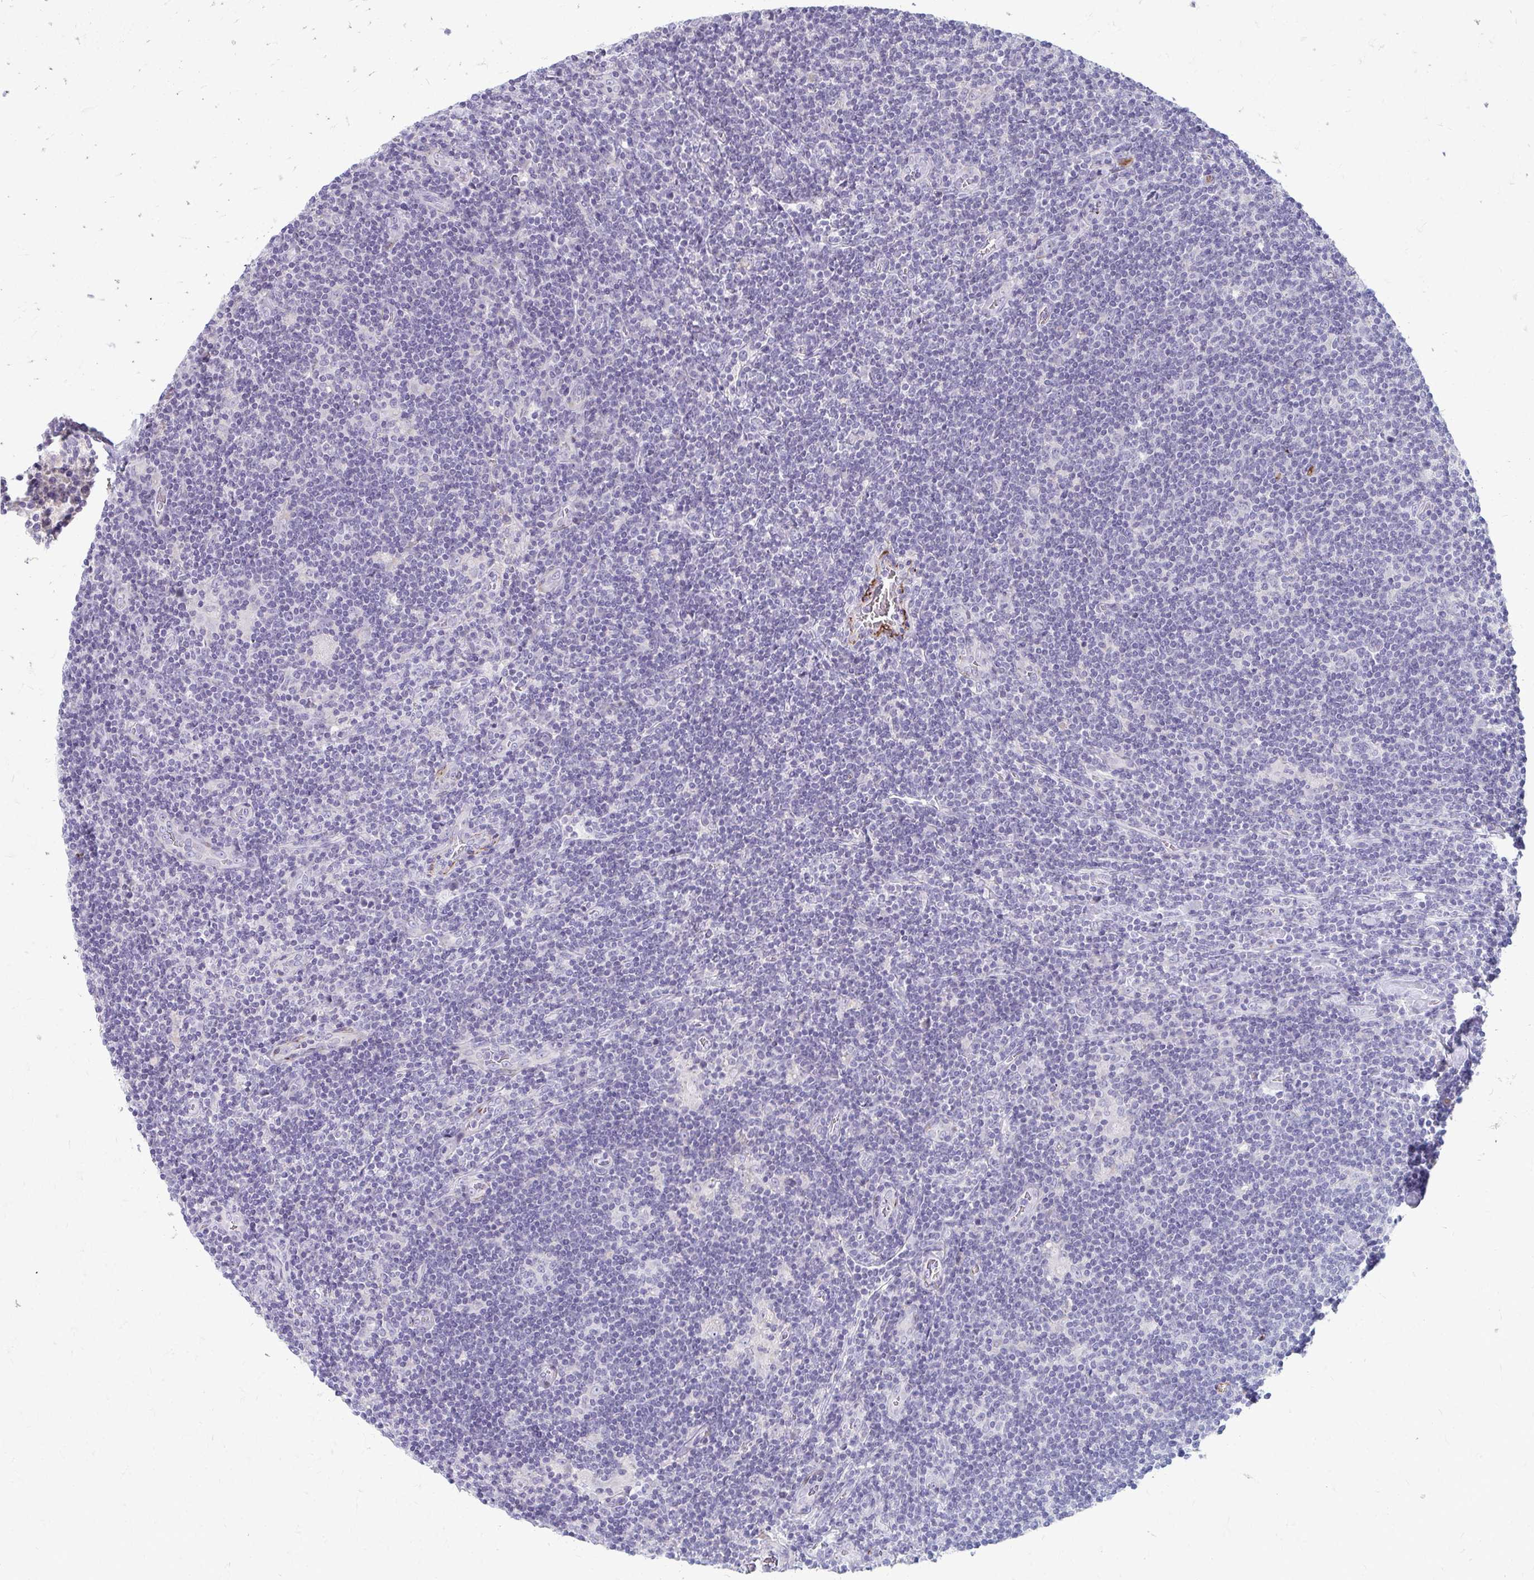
{"staining": {"intensity": "negative", "quantity": "none", "location": "none"}, "tissue": "lymphoma", "cell_type": "Tumor cells", "image_type": "cancer", "snomed": [{"axis": "morphology", "description": "Hodgkin's disease, NOS"}, {"axis": "topography", "description": "Lymph node"}], "caption": "This is a histopathology image of immunohistochemistry (IHC) staining of Hodgkin's disease, which shows no staining in tumor cells. The staining was performed using DAB (3,3'-diaminobenzidine) to visualize the protein expression in brown, while the nuclei were stained in blue with hematoxylin (Magnification: 20x).", "gene": "ADIPOQ", "patient": {"sex": "male", "age": 40}}